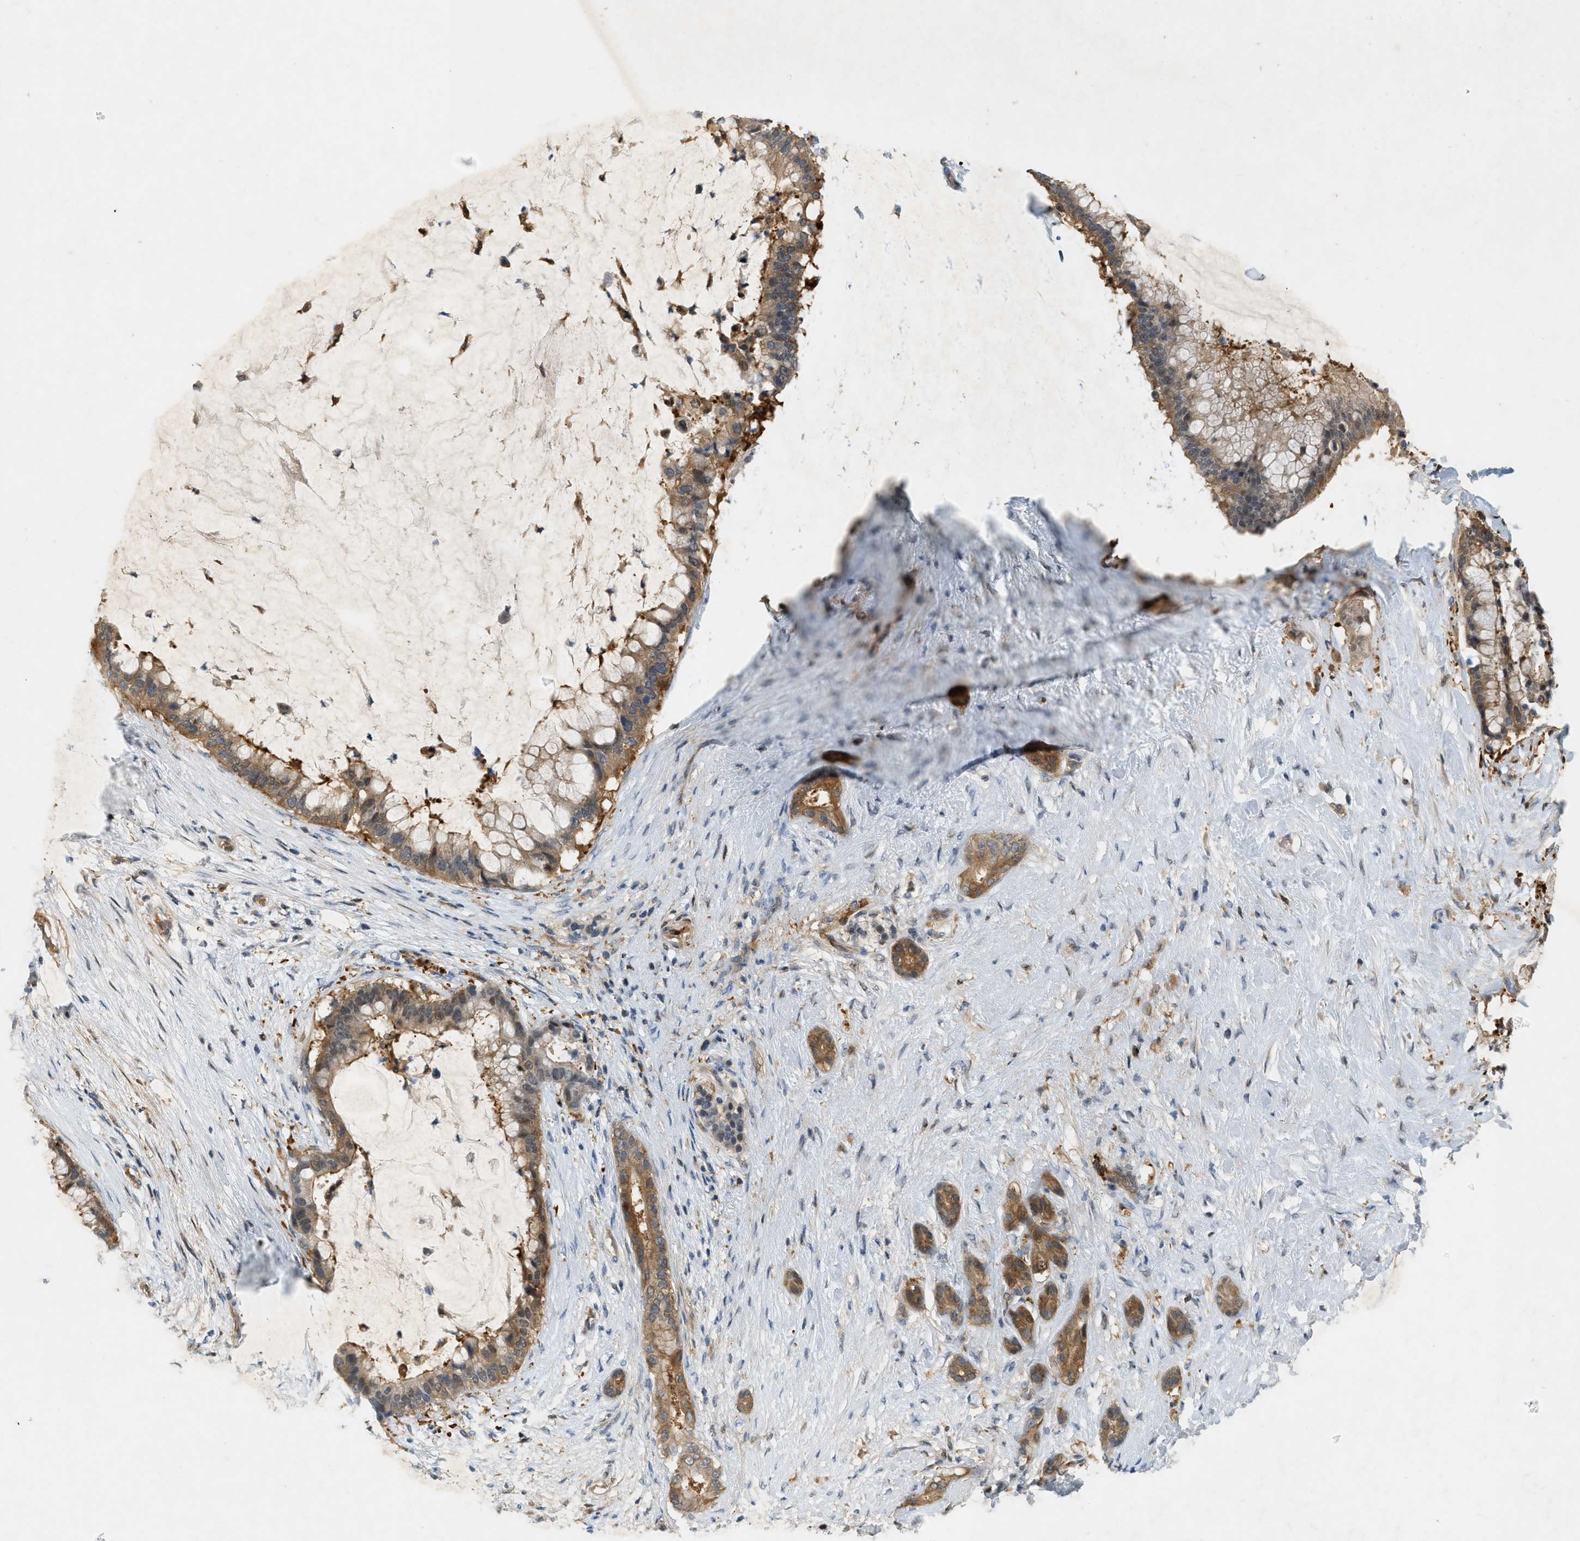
{"staining": {"intensity": "moderate", "quantity": ">75%", "location": "cytoplasmic/membranous"}, "tissue": "pancreatic cancer", "cell_type": "Tumor cells", "image_type": "cancer", "snomed": [{"axis": "morphology", "description": "Adenocarcinoma, NOS"}, {"axis": "topography", "description": "Pancreas"}], "caption": "Pancreatic adenocarcinoma was stained to show a protein in brown. There is medium levels of moderate cytoplasmic/membranous staining in approximately >75% of tumor cells. (Stains: DAB in brown, nuclei in blue, Microscopy: brightfield microscopy at high magnification).", "gene": "PDCL3", "patient": {"sex": "male", "age": 41}}